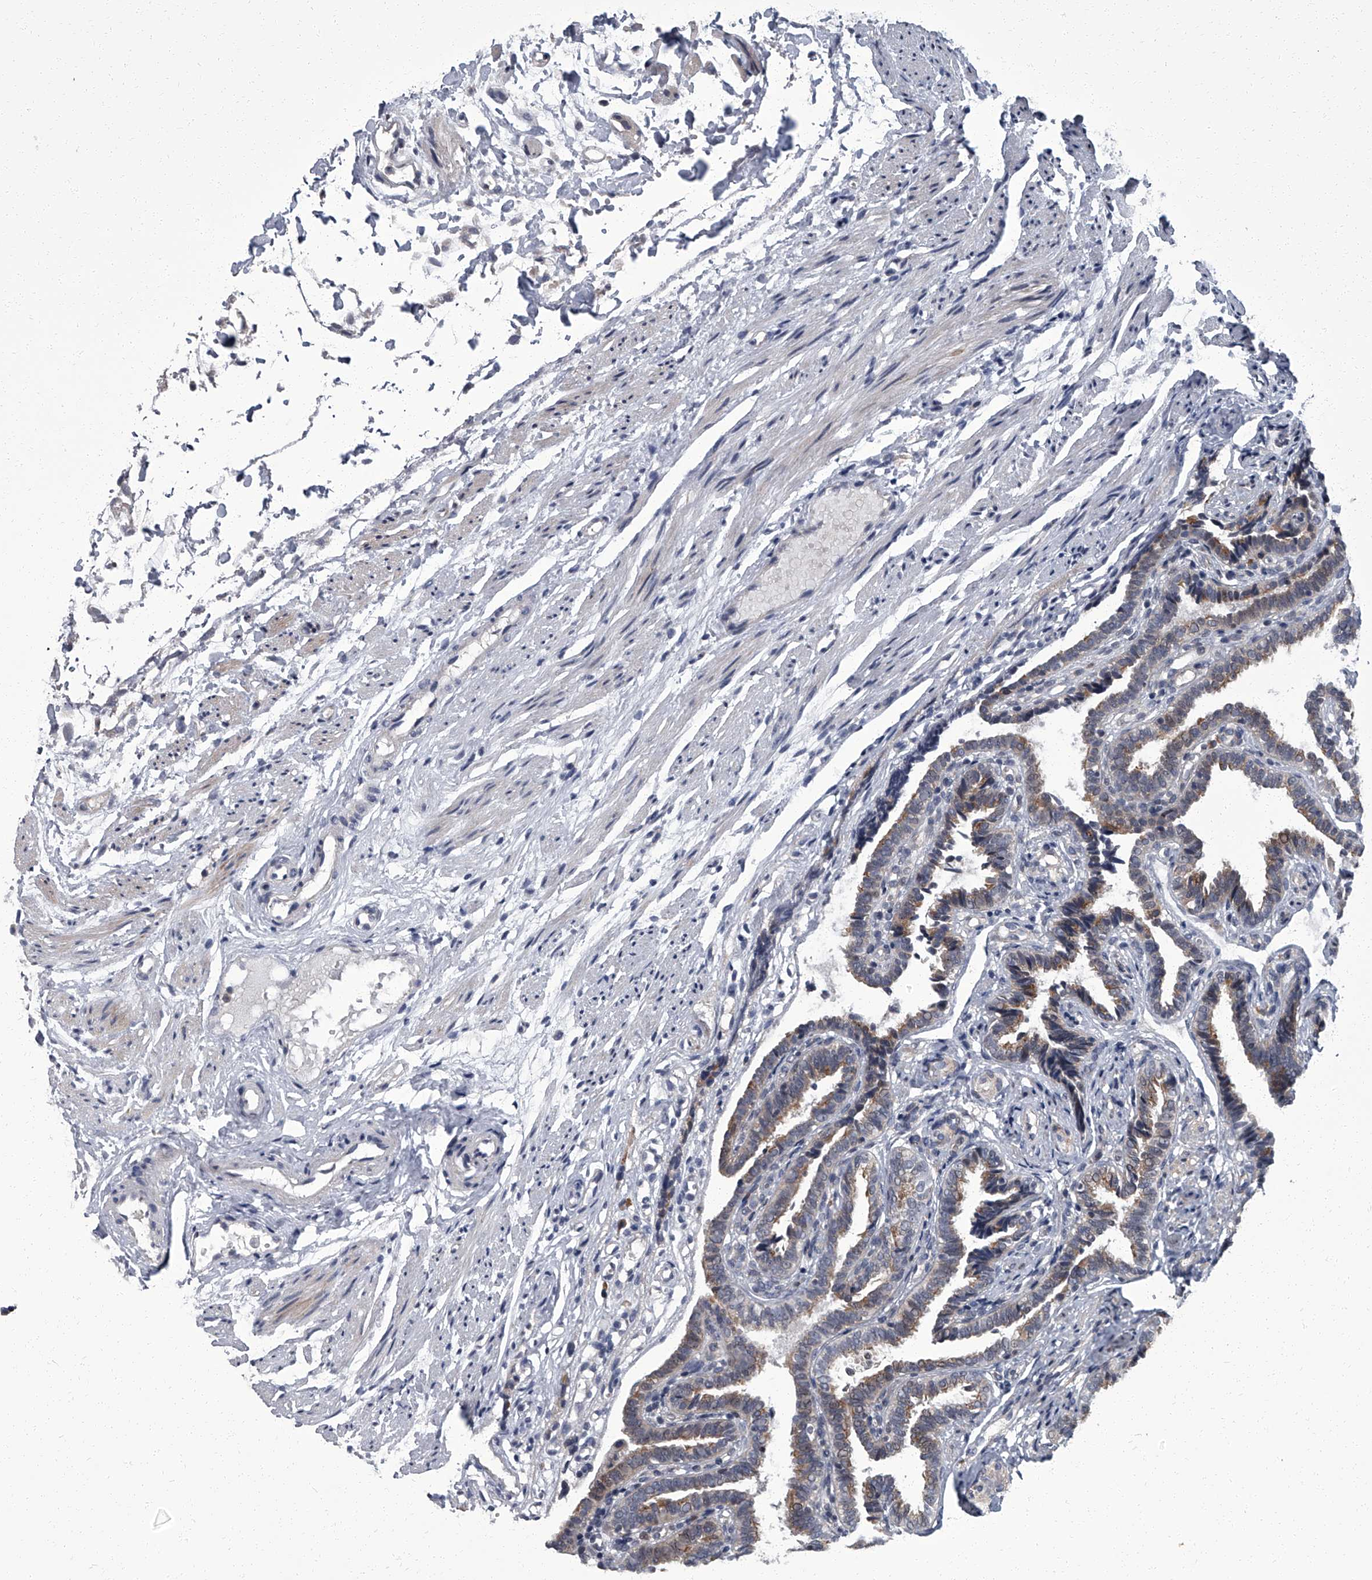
{"staining": {"intensity": "weak", "quantity": "25%-75%", "location": "cytoplasmic/membranous"}, "tissue": "fallopian tube", "cell_type": "Glandular cells", "image_type": "normal", "snomed": [{"axis": "morphology", "description": "Normal tissue, NOS"}, {"axis": "topography", "description": "Fallopian tube"}], "caption": "This is a photomicrograph of immunohistochemistry staining of normal fallopian tube, which shows weak expression in the cytoplasmic/membranous of glandular cells.", "gene": "ZNF274", "patient": {"sex": "female", "age": 39}}